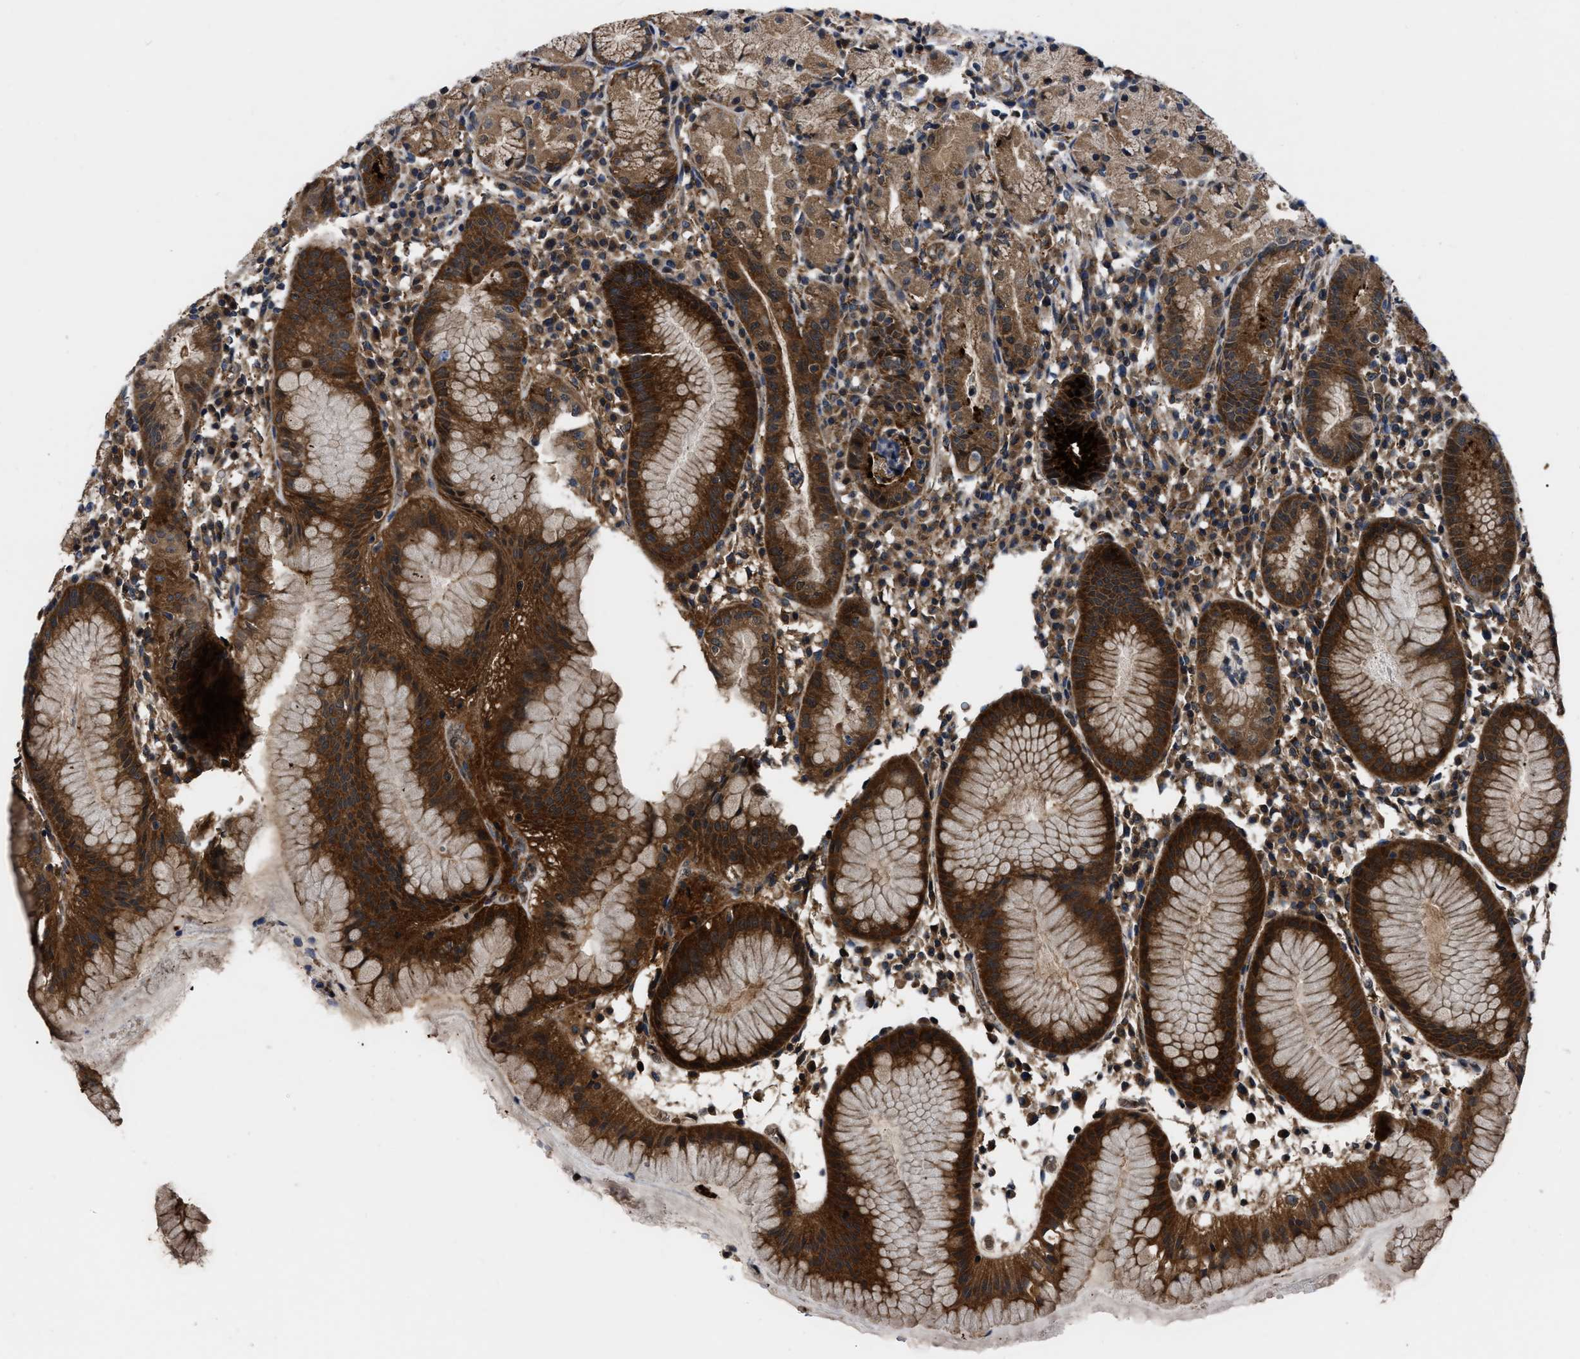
{"staining": {"intensity": "strong", "quantity": ">75%", "location": "cytoplasmic/membranous"}, "tissue": "stomach", "cell_type": "Glandular cells", "image_type": "normal", "snomed": [{"axis": "morphology", "description": "Normal tissue, NOS"}, {"axis": "topography", "description": "Stomach"}, {"axis": "topography", "description": "Stomach, lower"}], "caption": "IHC of benign stomach reveals high levels of strong cytoplasmic/membranous positivity in approximately >75% of glandular cells.", "gene": "GET4", "patient": {"sex": "female", "age": 75}}